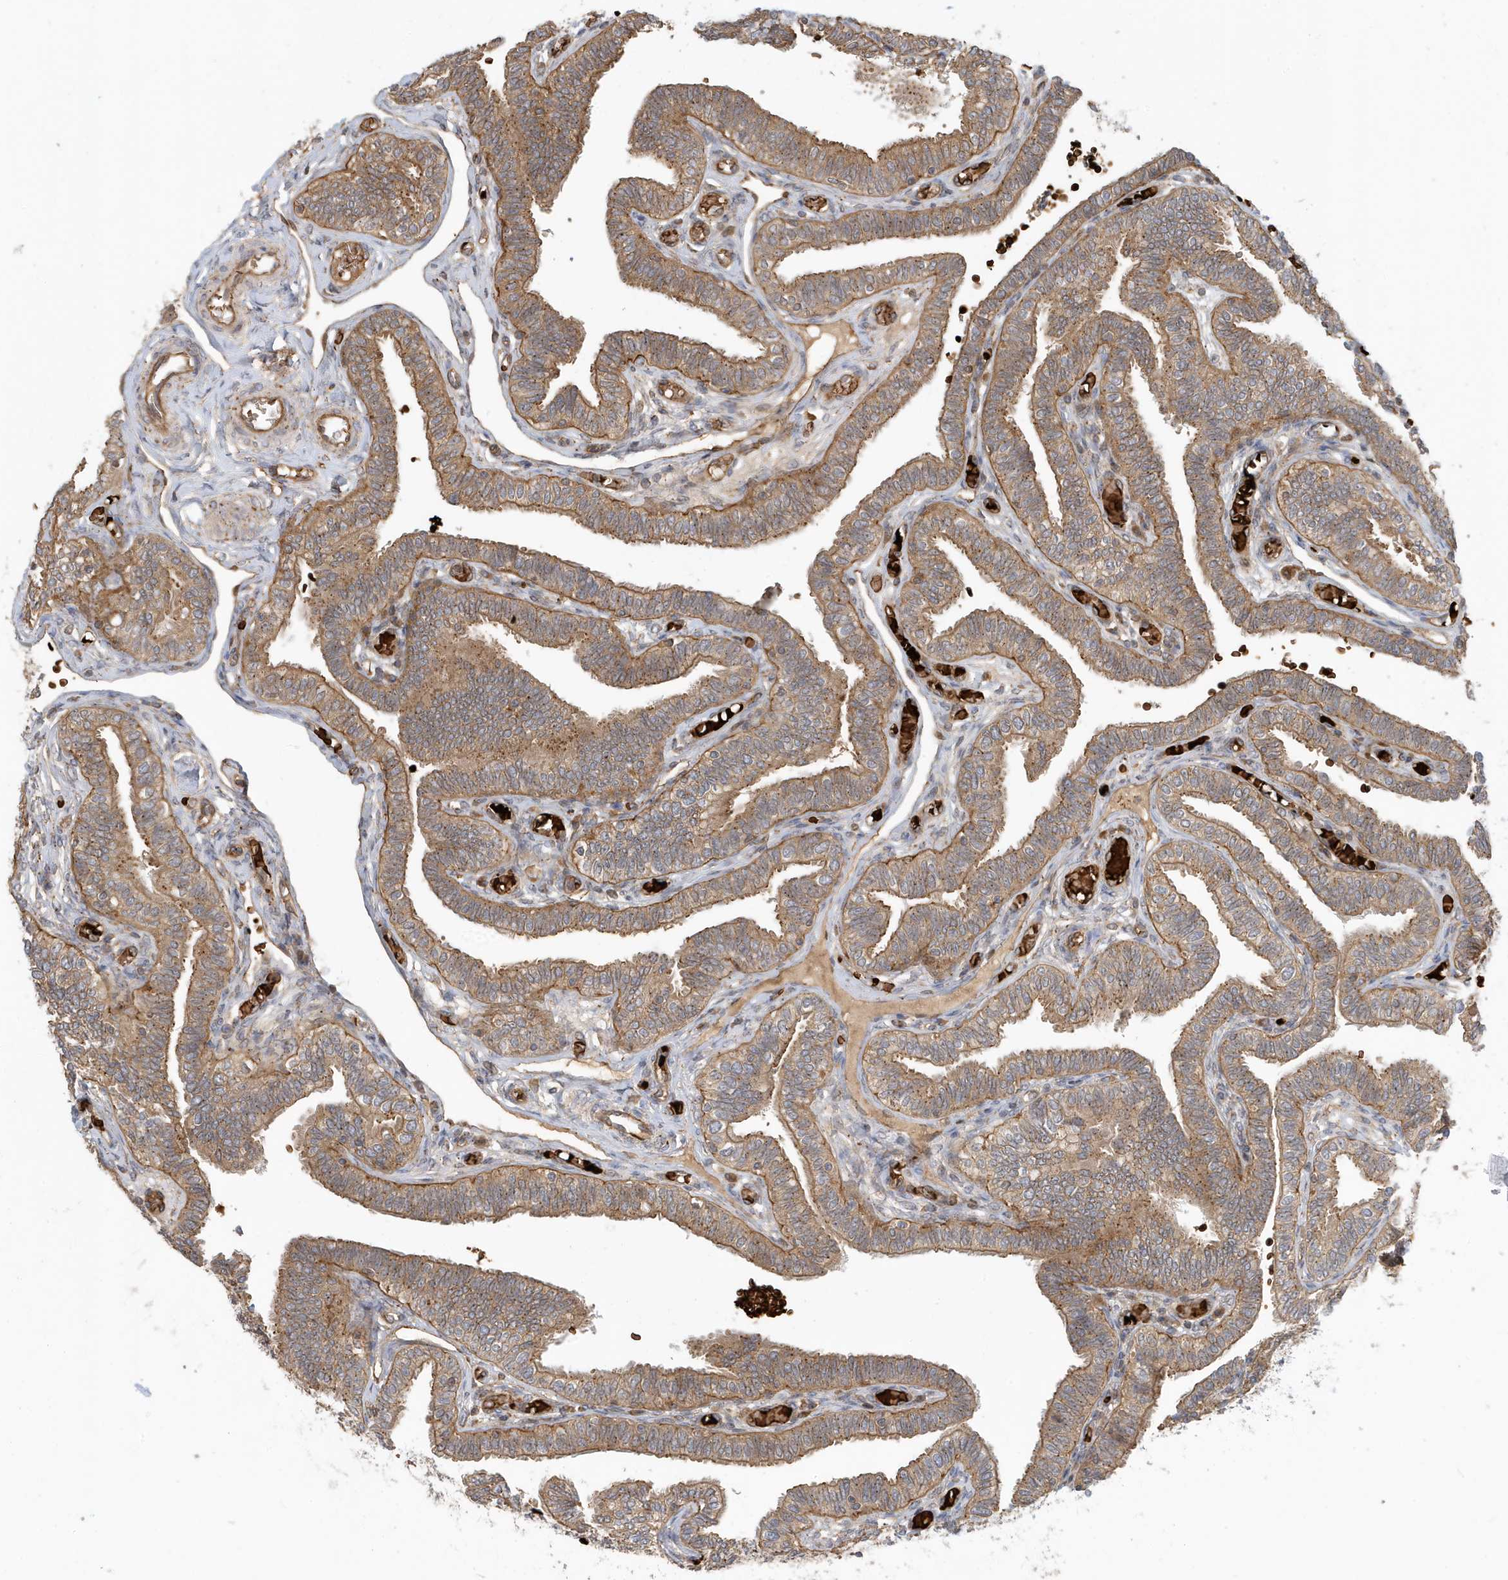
{"staining": {"intensity": "moderate", "quantity": ">75%", "location": "cytoplasmic/membranous"}, "tissue": "fallopian tube", "cell_type": "Glandular cells", "image_type": "normal", "snomed": [{"axis": "morphology", "description": "Normal tissue, NOS"}, {"axis": "topography", "description": "Fallopian tube"}], "caption": "Immunohistochemical staining of unremarkable human fallopian tube exhibits medium levels of moderate cytoplasmic/membranous positivity in about >75% of glandular cells. (DAB (3,3'-diaminobenzidine) = brown stain, brightfield microscopy at high magnification).", "gene": "FYCO1", "patient": {"sex": "female", "age": 39}}